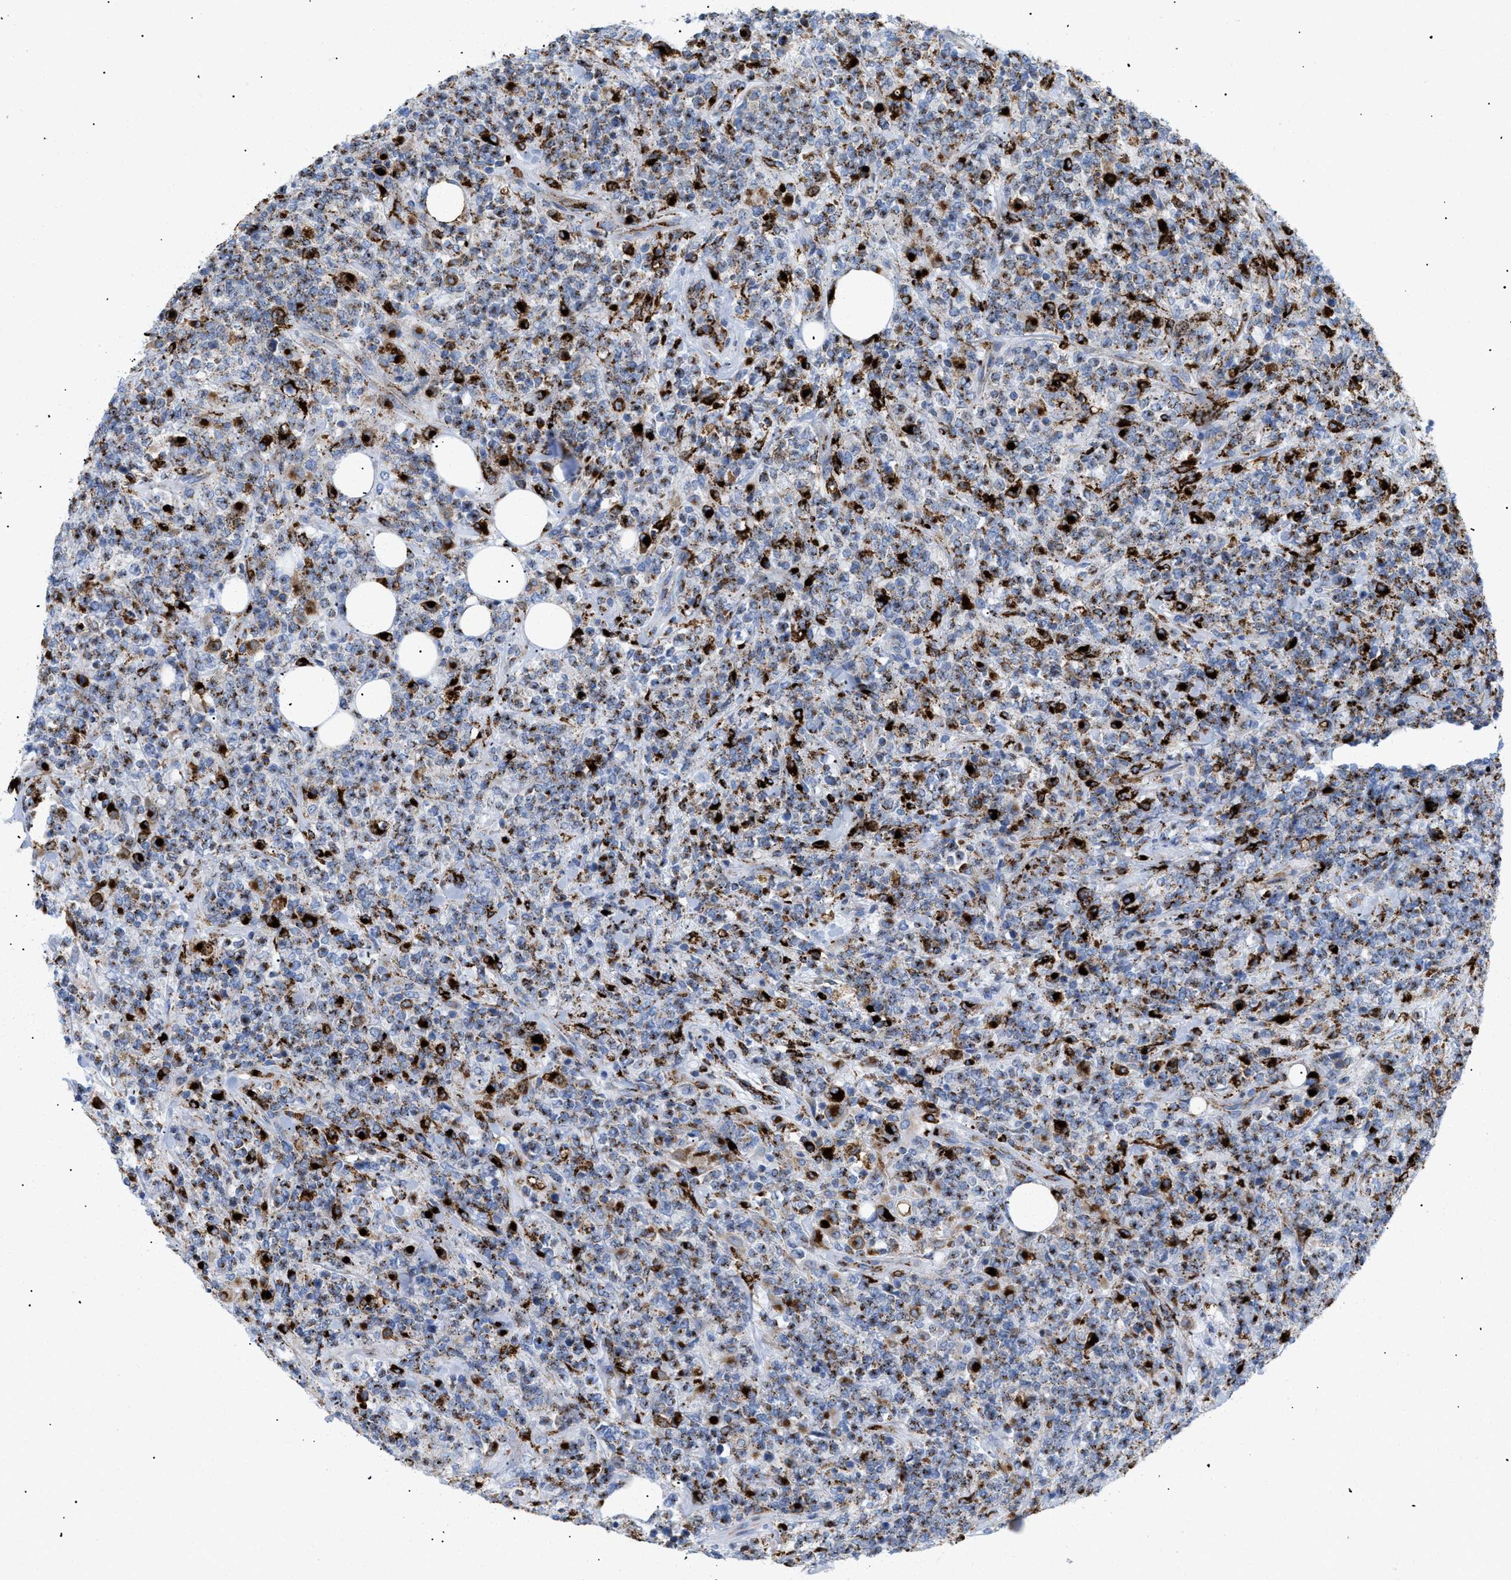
{"staining": {"intensity": "strong", "quantity": "25%-75%", "location": "cytoplasmic/membranous"}, "tissue": "lymphoma", "cell_type": "Tumor cells", "image_type": "cancer", "snomed": [{"axis": "morphology", "description": "Malignant lymphoma, non-Hodgkin's type, High grade"}, {"axis": "topography", "description": "Soft tissue"}], "caption": "High-grade malignant lymphoma, non-Hodgkin's type stained with IHC displays strong cytoplasmic/membranous positivity in about 25%-75% of tumor cells.", "gene": "DRAM2", "patient": {"sex": "male", "age": 18}}